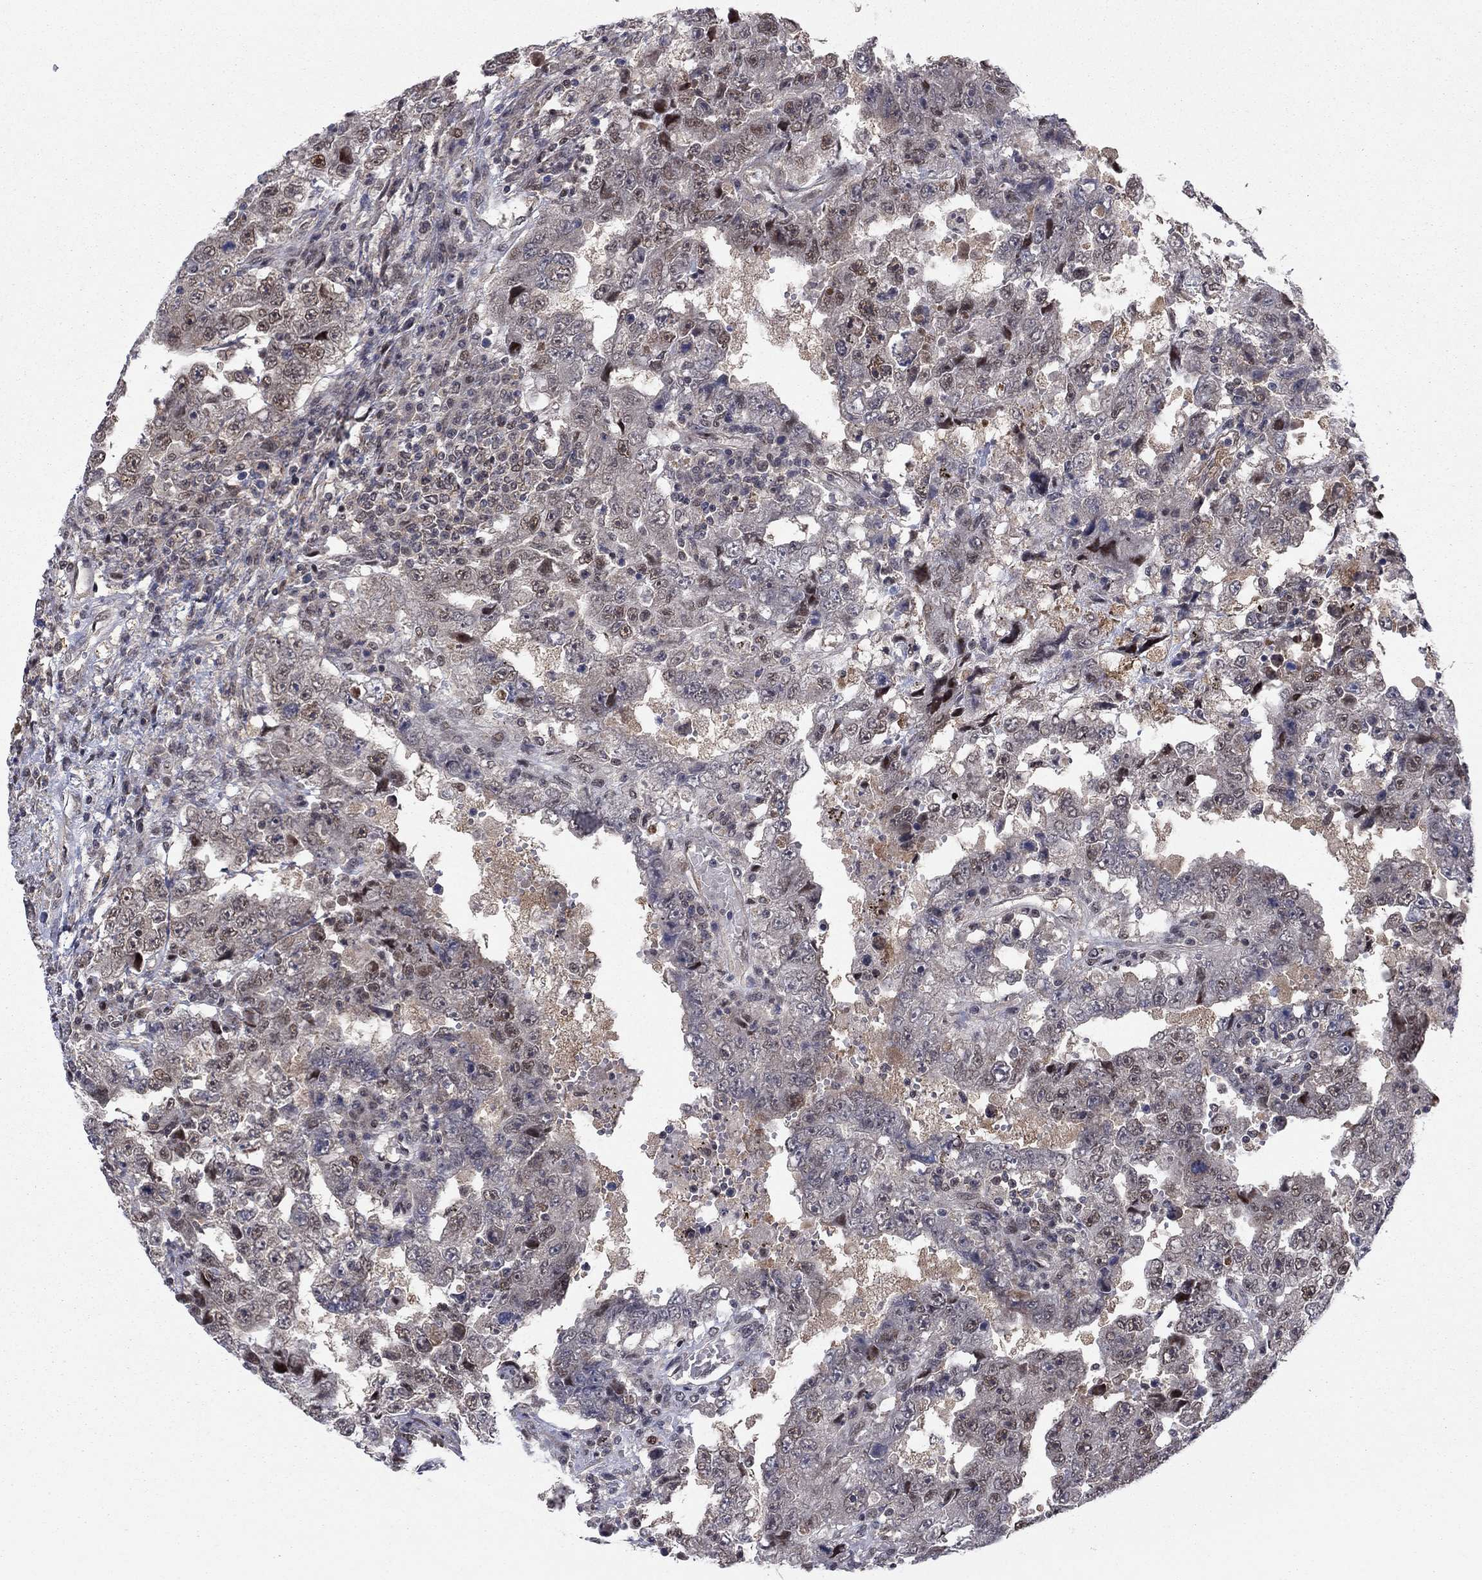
{"staining": {"intensity": "weak", "quantity": "<25%", "location": "cytoplasmic/membranous,nuclear"}, "tissue": "testis cancer", "cell_type": "Tumor cells", "image_type": "cancer", "snomed": [{"axis": "morphology", "description": "Carcinoma, Embryonal, NOS"}, {"axis": "topography", "description": "Testis"}], "caption": "Immunohistochemistry (IHC) histopathology image of human testis cancer stained for a protein (brown), which demonstrates no expression in tumor cells. (Brightfield microscopy of DAB immunohistochemistry (IHC) at high magnification).", "gene": "PSMC1", "patient": {"sex": "male", "age": 26}}